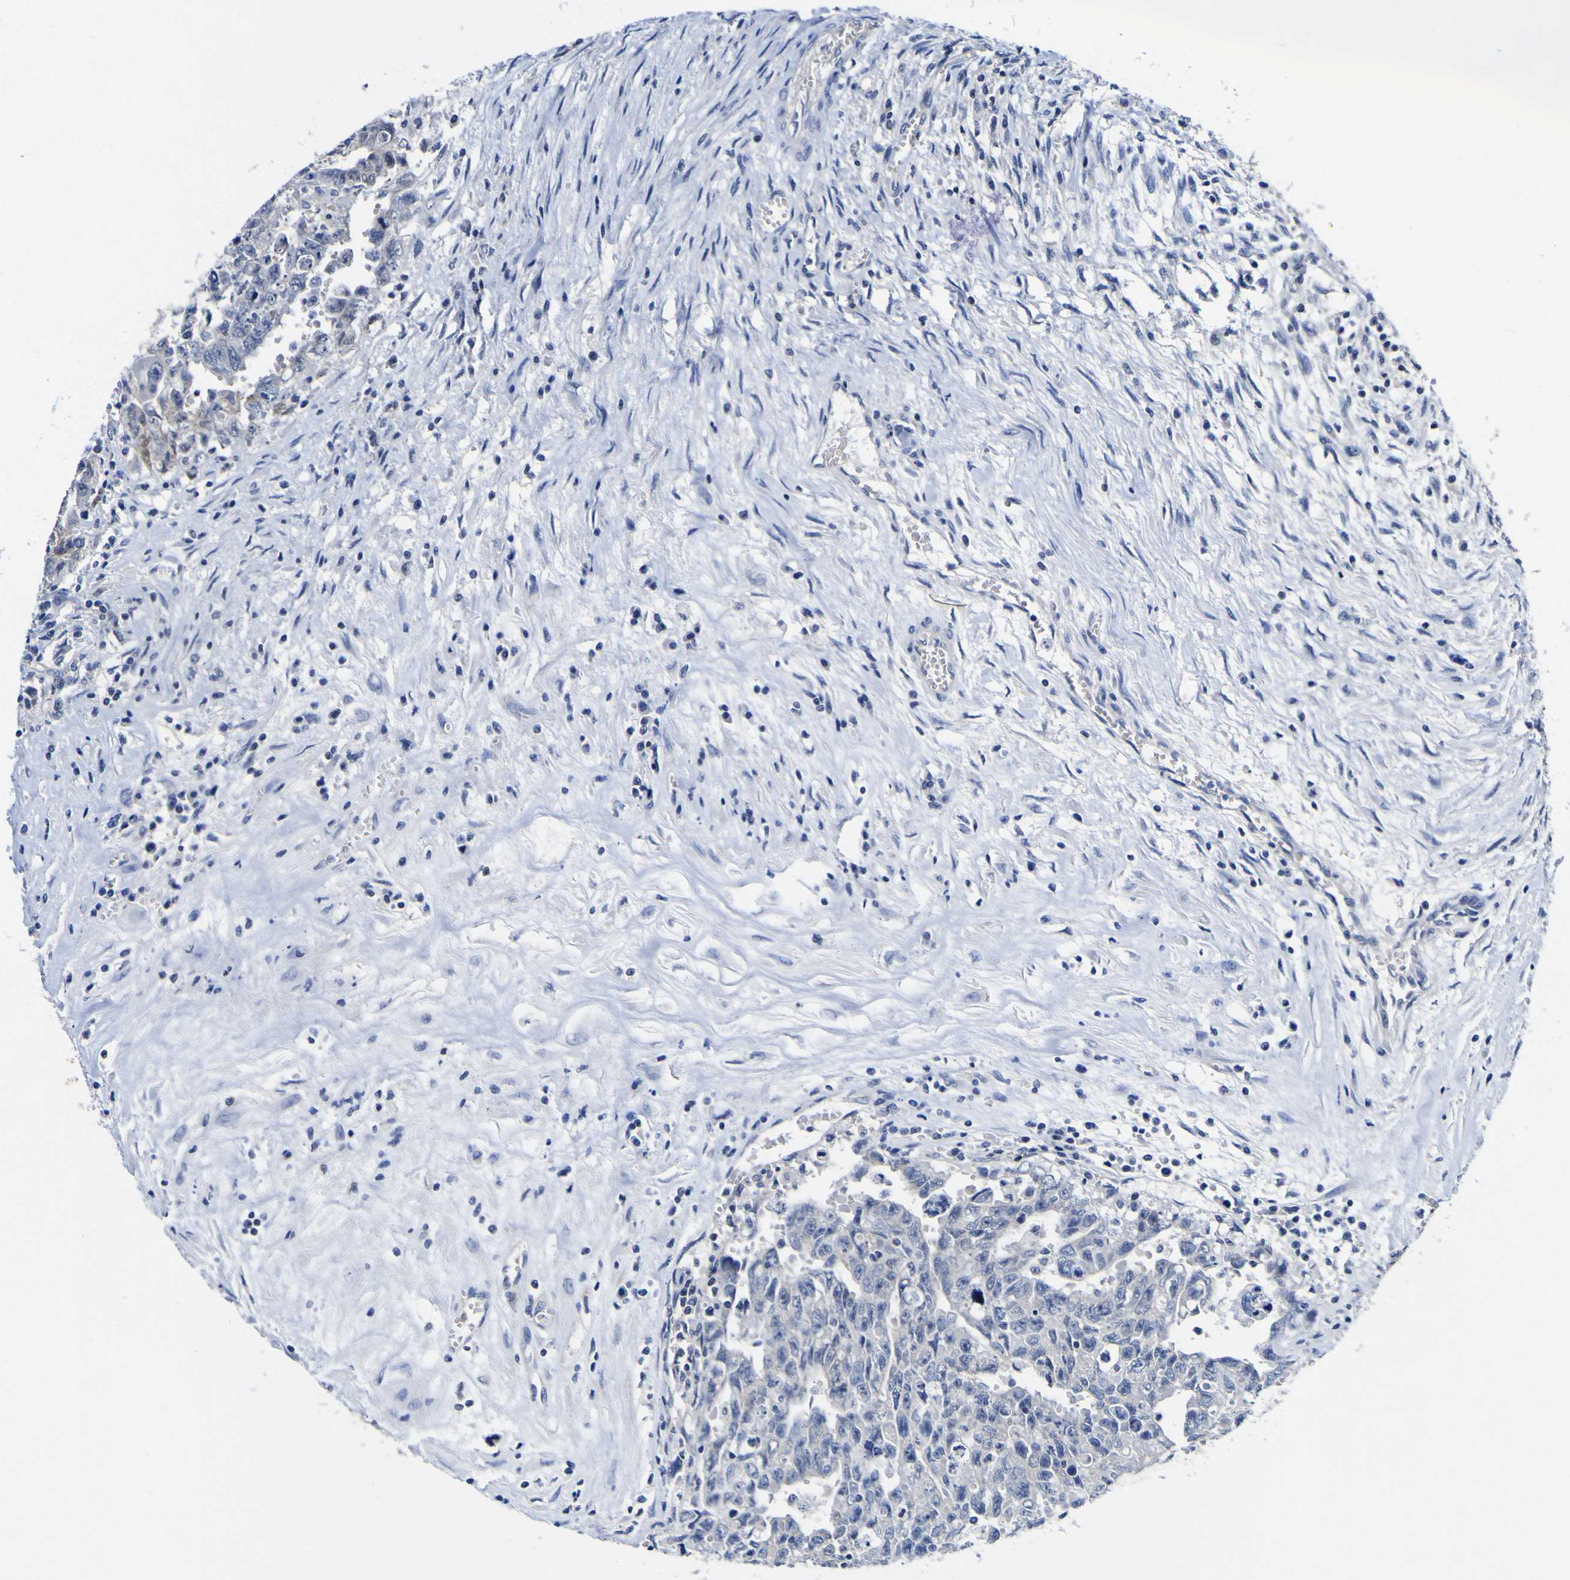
{"staining": {"intensity": "weak", "quantity": "<25%", "location": "cytoplasmic/membranous"}, "tissue": "testis cancer", "cell_type": "Tumor cells", "image_type": "cancer", "snomed": [{"axis": "morphology", "description": "Carcinoma, Embryonal, NOS"}, {"axis": "topography", "description": "Testis"}], "caption": "This is a image of immunohistochemistry (IHC) staining of embryonal carcinoma (testis), which shows no expression in tumor cells.", "gene": "CASP6", "patient": {"sex": "male", "age": 28}}